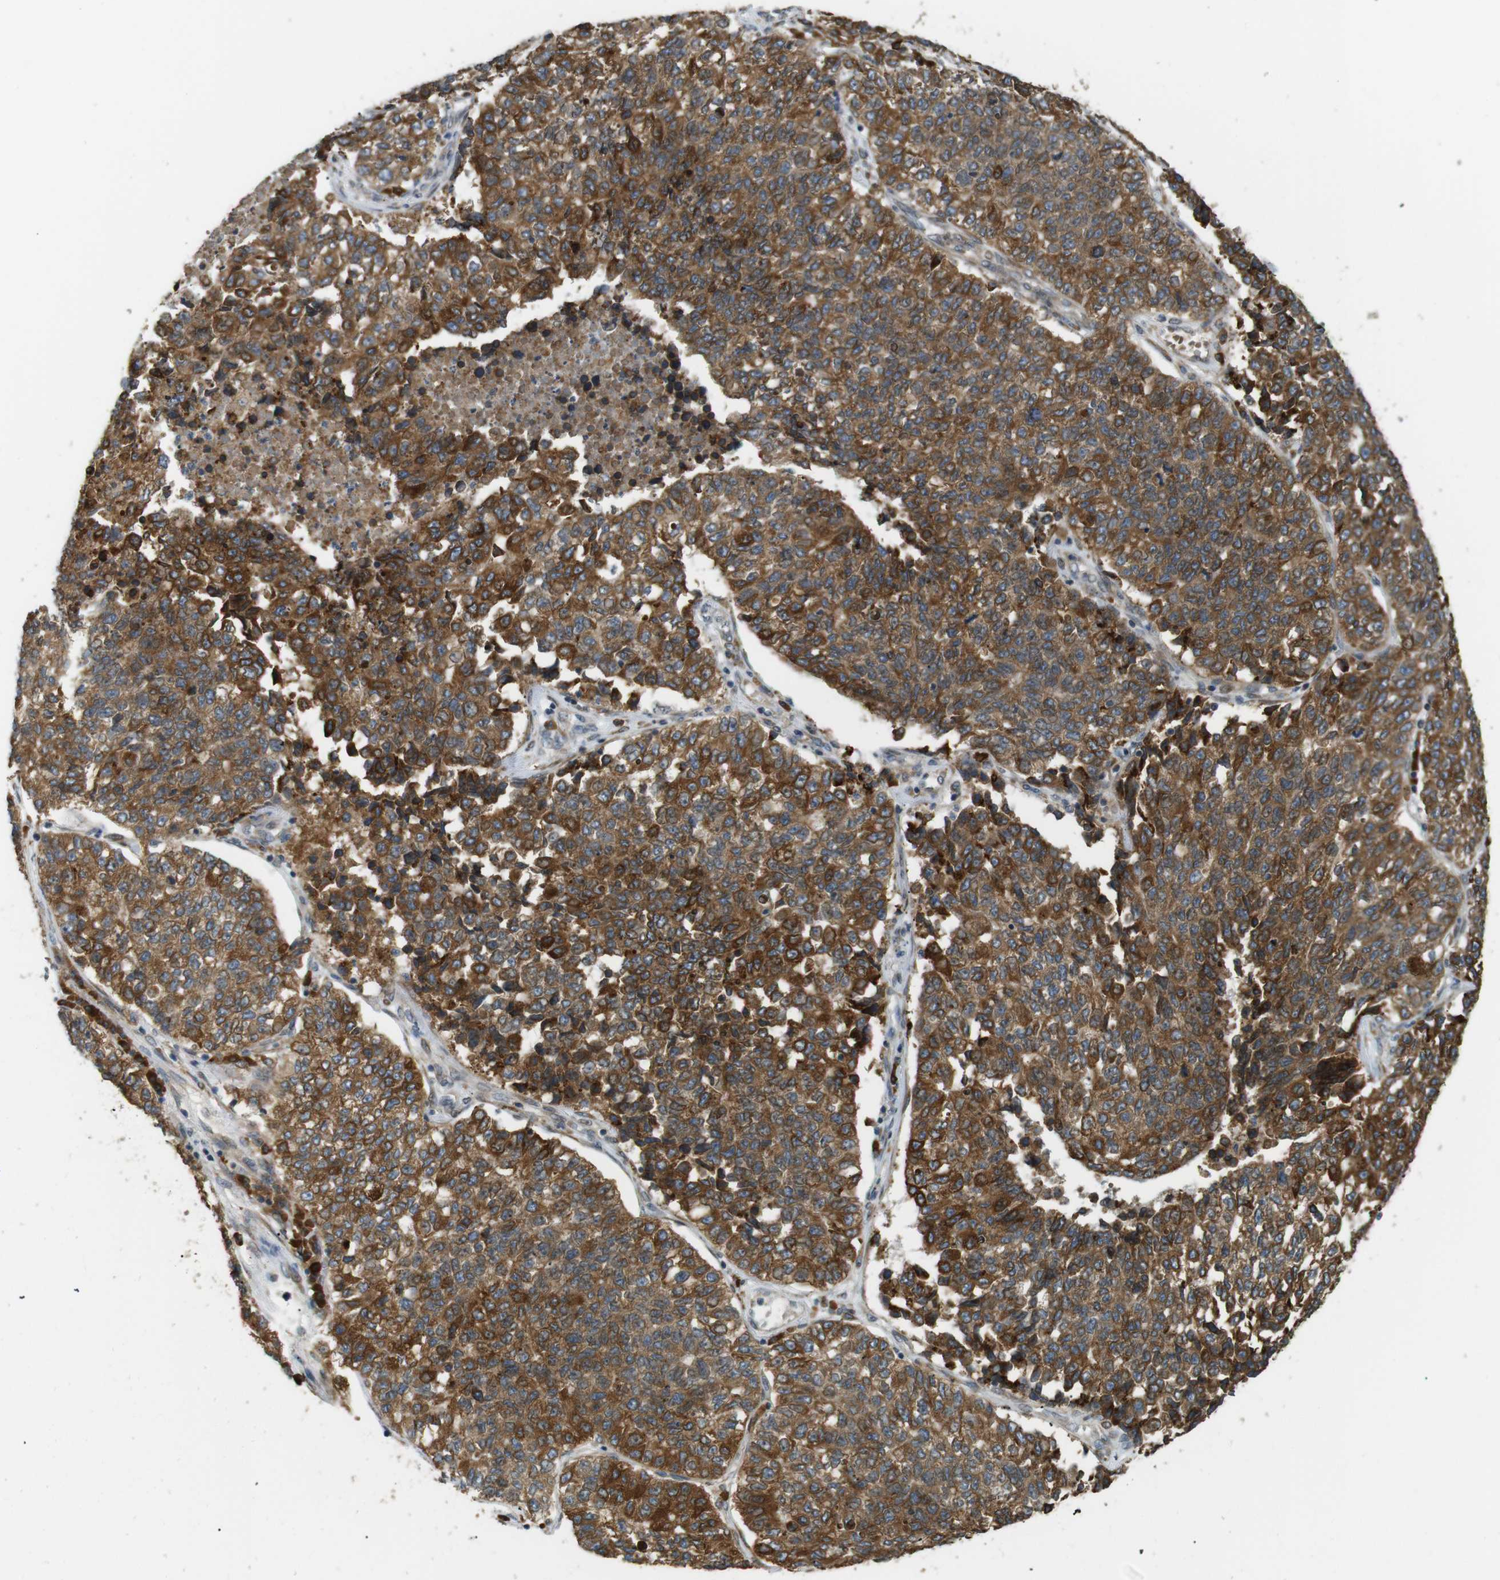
{"staining": {"intensity": "strong", "quantity": ">75%", "location": "cytoplasmic/membranous"}, "tissue": "lung cancer", "cell_type": "Tumor cells", "image_type": "cancer", "snomed": [{"axis": "morphology", "description": "Adenocarcinoma, NOS"}, {"axis": "topography", "description": "Lung"}], "caption": "Lung adenocarcinoma tissue displays strong cytoplasmic/membranous expression in approximately >75% of tumor cells The protein is stained brown, and the nuclei are stained in blue (DAB IHC with brightfield microscopy, high magnification).", "gene": "TMED4", "patient": {"sex": "male", "age": 49}}